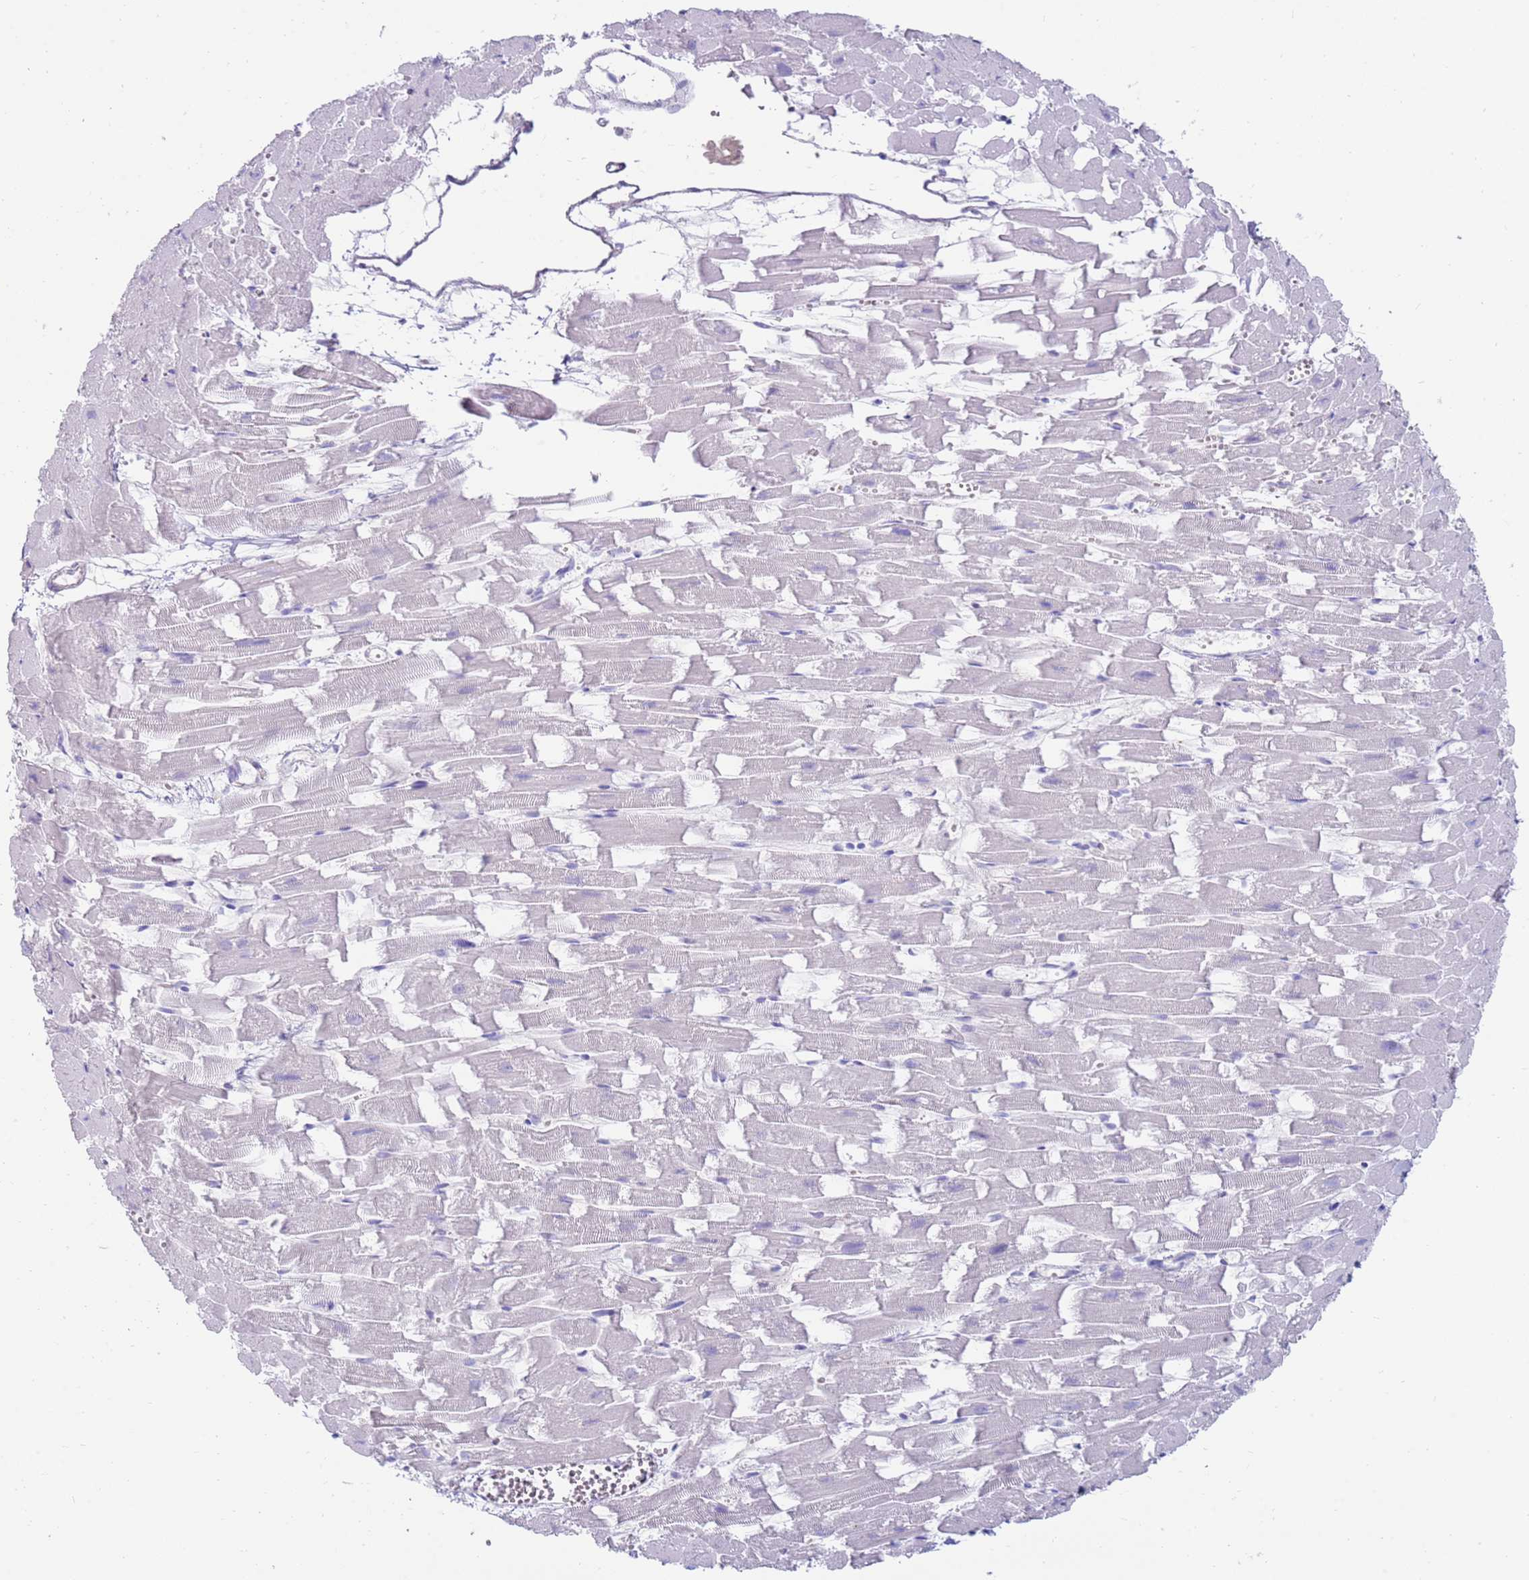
{"staining": {"intensity": "negative", "quantity": "none", "location": "none"}, "tissue": "heart muscle", "cell_type": "Cardiomyocytes", "image_type": "normal", "snomed": [{"axis": "morphology", "description": "Normal tissue, NOS"}, {"axis": "topography", "description": "Heart"}], "caption": "Immunohistochemistry (IHC) photomicrograph of normal heart muscle stained for a protein (brown), which reveals no positivity in cardiomyocytes. (DAB (3,3'-diaminobenzidine) immunohistochemistry (IHC) with hematoxylin counter stain).", "gene": "EVPLL", "patient": {"sex": "female", "age": 64}}